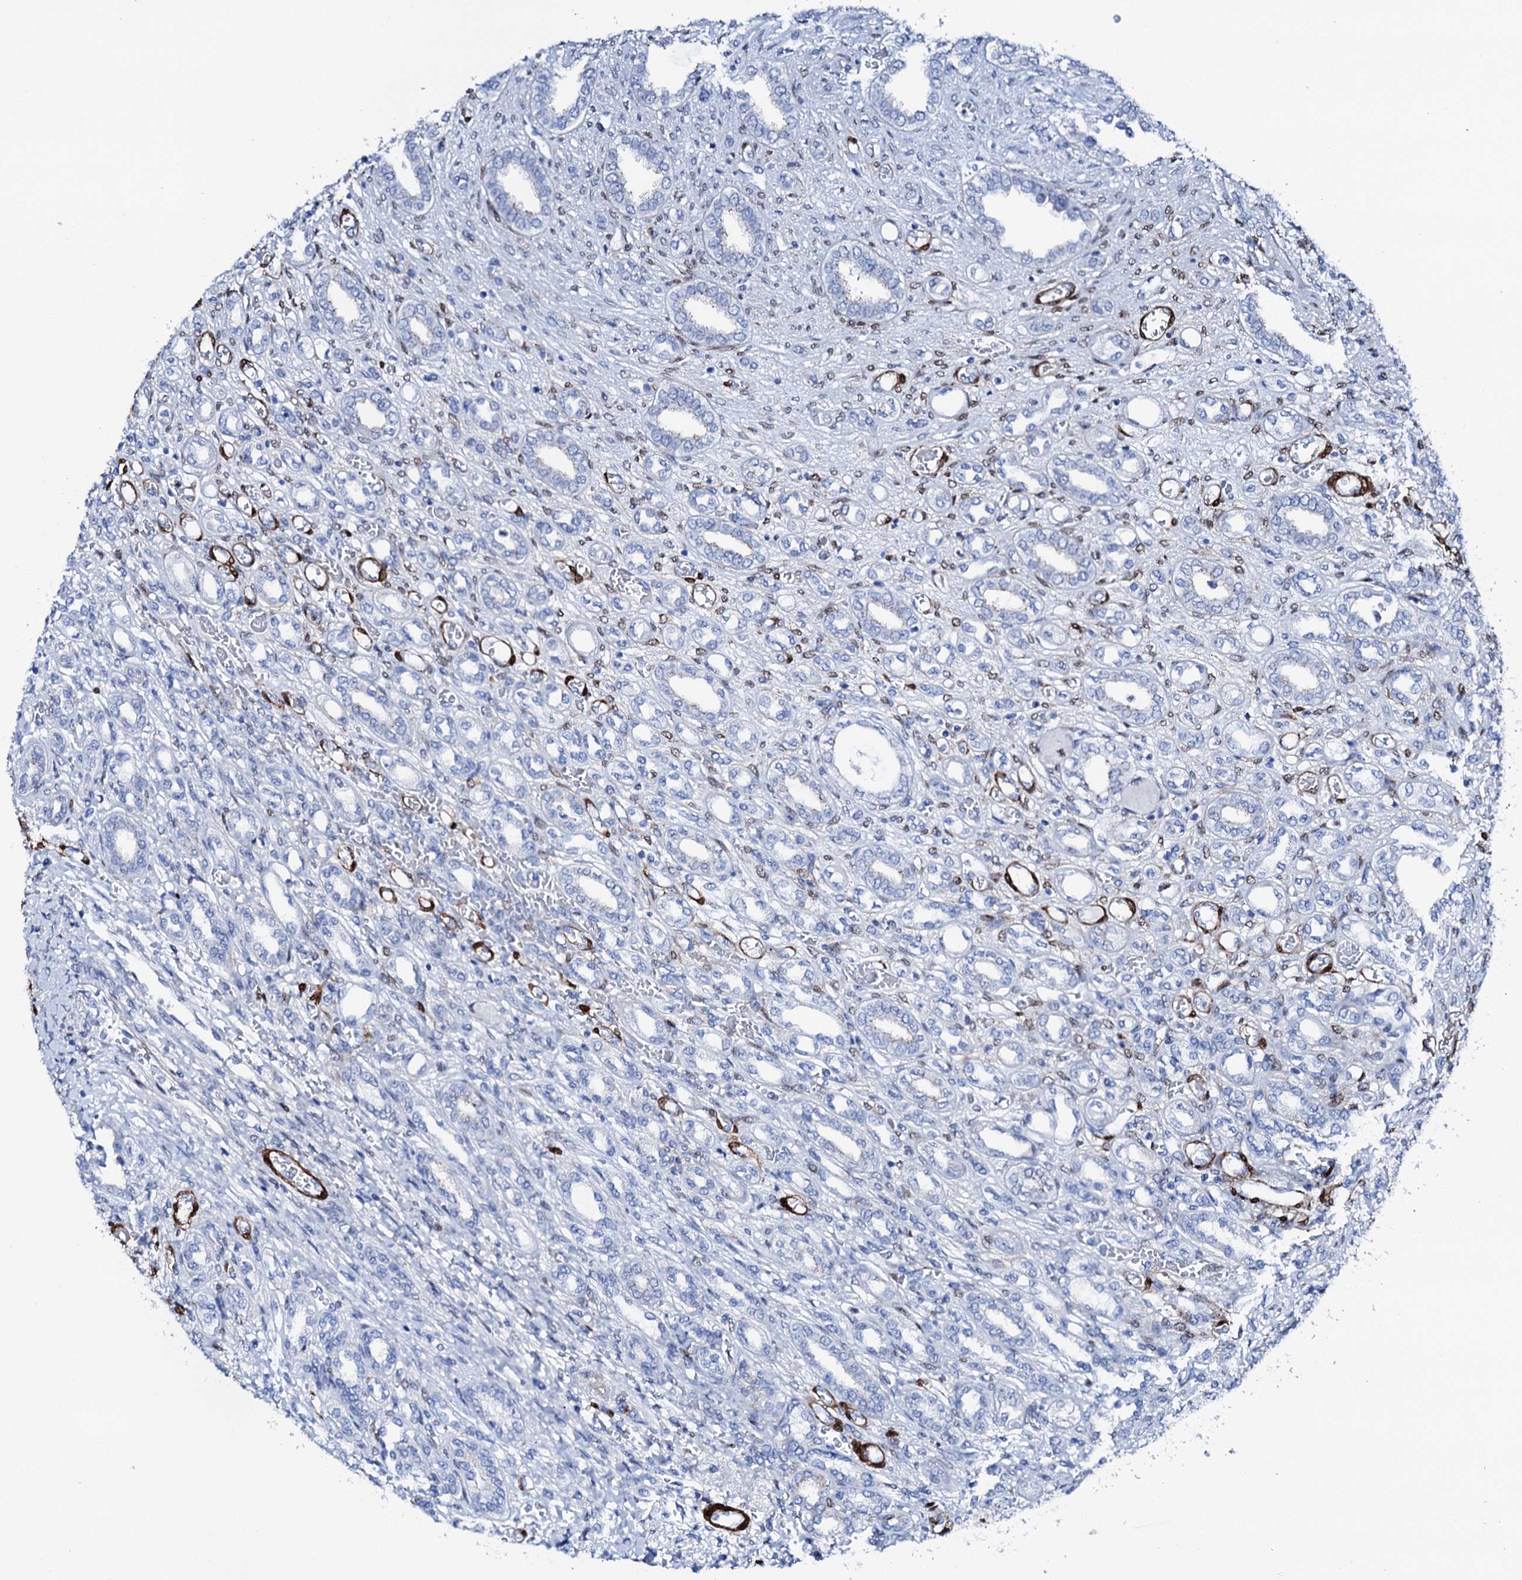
{"staining": {"intensity": "moderate", "quantity": "25%-75%", "location": "cytoplasmic/membranous,nuclear"}, "tissue": "kidney", "cell_type": "Cells in glomeruli", "image_type": "normal", "snomed": [{"axis": "morphology", "description": "Normal tissue, NOS"}, {"axis": "morphology", "description": "Neoplasm, malignant, NOS"}, {"axis": "topography", "description": "Kidney"}], "caption": "Immunohistochemical staining of normal kidney demonstrates medium levels of moderate cytoplasmic/membranous,nuclear positivity in approximately 25%-75% of cells in glomeruli.", "gene": "NRIP2", "patient": {"sex": "female", "age": 1}}